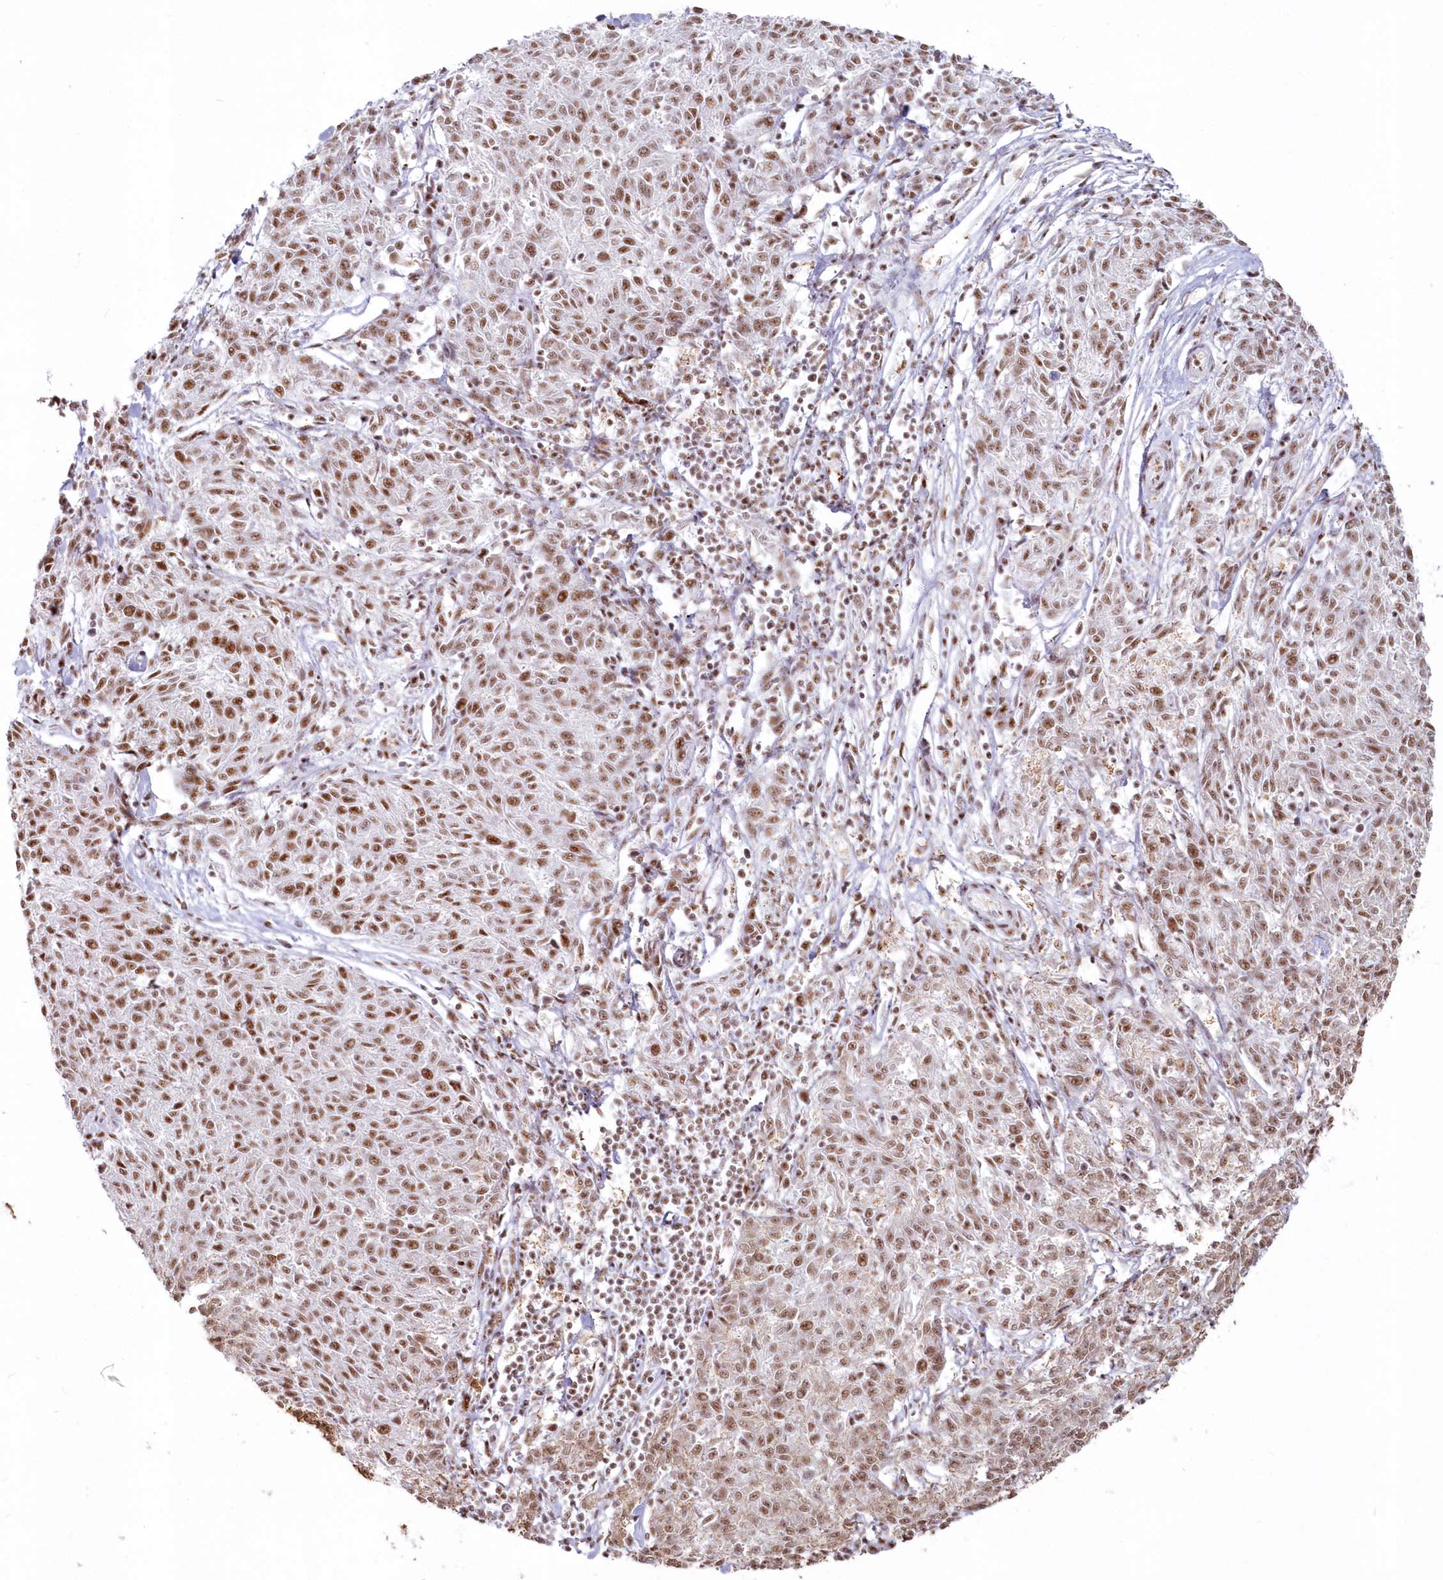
{"staining": {"intensity": "moderate", "quantity": ">75%", "location": "nuclear"}, "tissue": "melanoma", "cell_type": "Tumor cells", "image_type": "cancer", "snomed": [{"axis": "morphology", "description": "Malignant melanoma, NOS"}, {"axis": "topography", "description": "Skin"}], "caption": "DAB immunohistochemical staining of melanoma shows moderate nuclear protein positivity in about >75% of tumor cells.", "gene": "DDX46", "patient": {"sex": "female", "age": 72}}